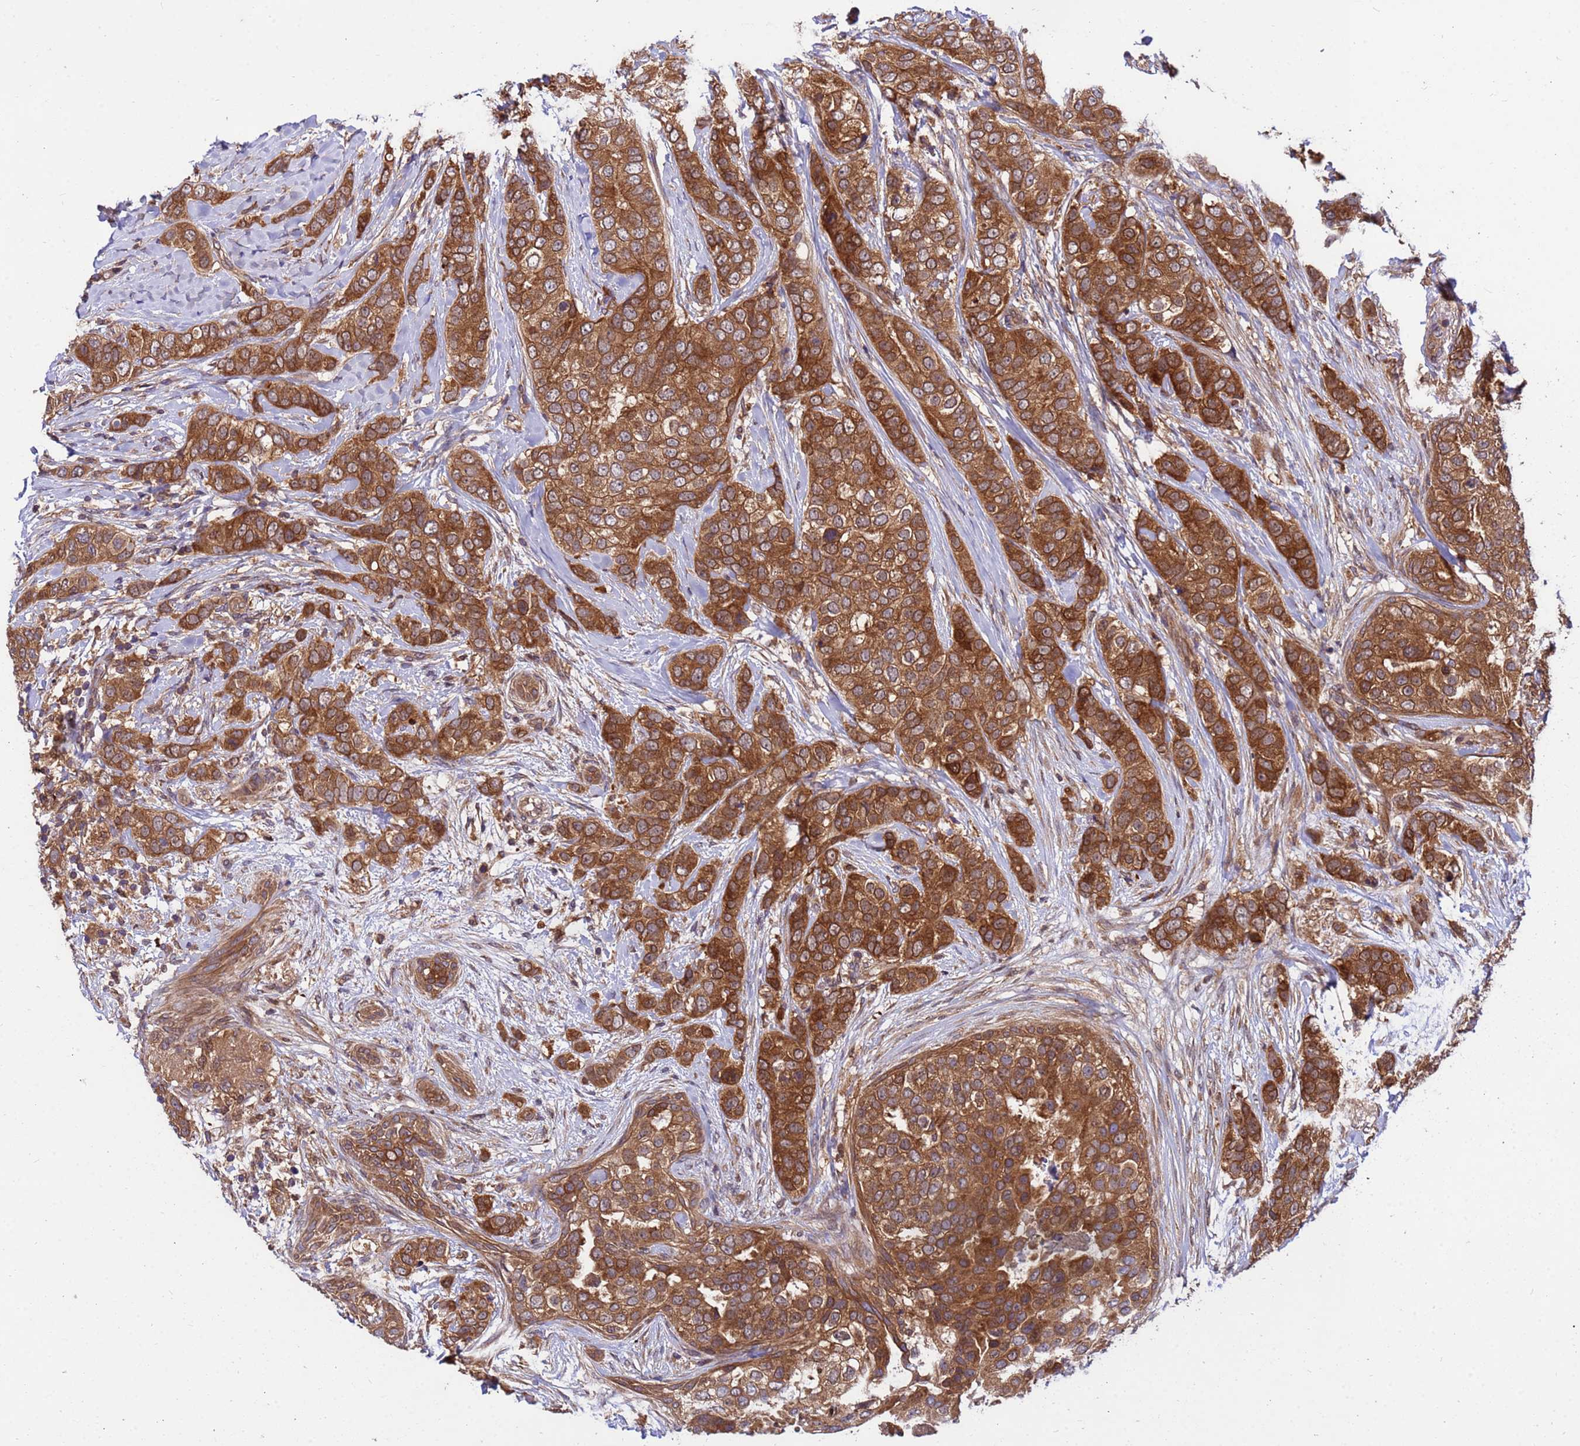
{"staining": {"intensity": "moderate", "quantity": ">75%", "location": "cytoplasmic/membranous"}, "tissue": "breast cancer", "cell_type": "Tumor cells", "image_type": "cancer", "snomed": [{"axis": "morphology", "description": "Lobular carcinoma"}, {"axis": "topography", "description": "Breast"}], "caption": "Immunohistochemistry (IHC) (DAB (3,3'-diaminobenzidine)) staining of breast cancer displays moderate cytoplasmic/membranous protein staining in about >75% of tumor cells.", "gene": "GET3", "patient": {"sex": "female", "age": 51}}